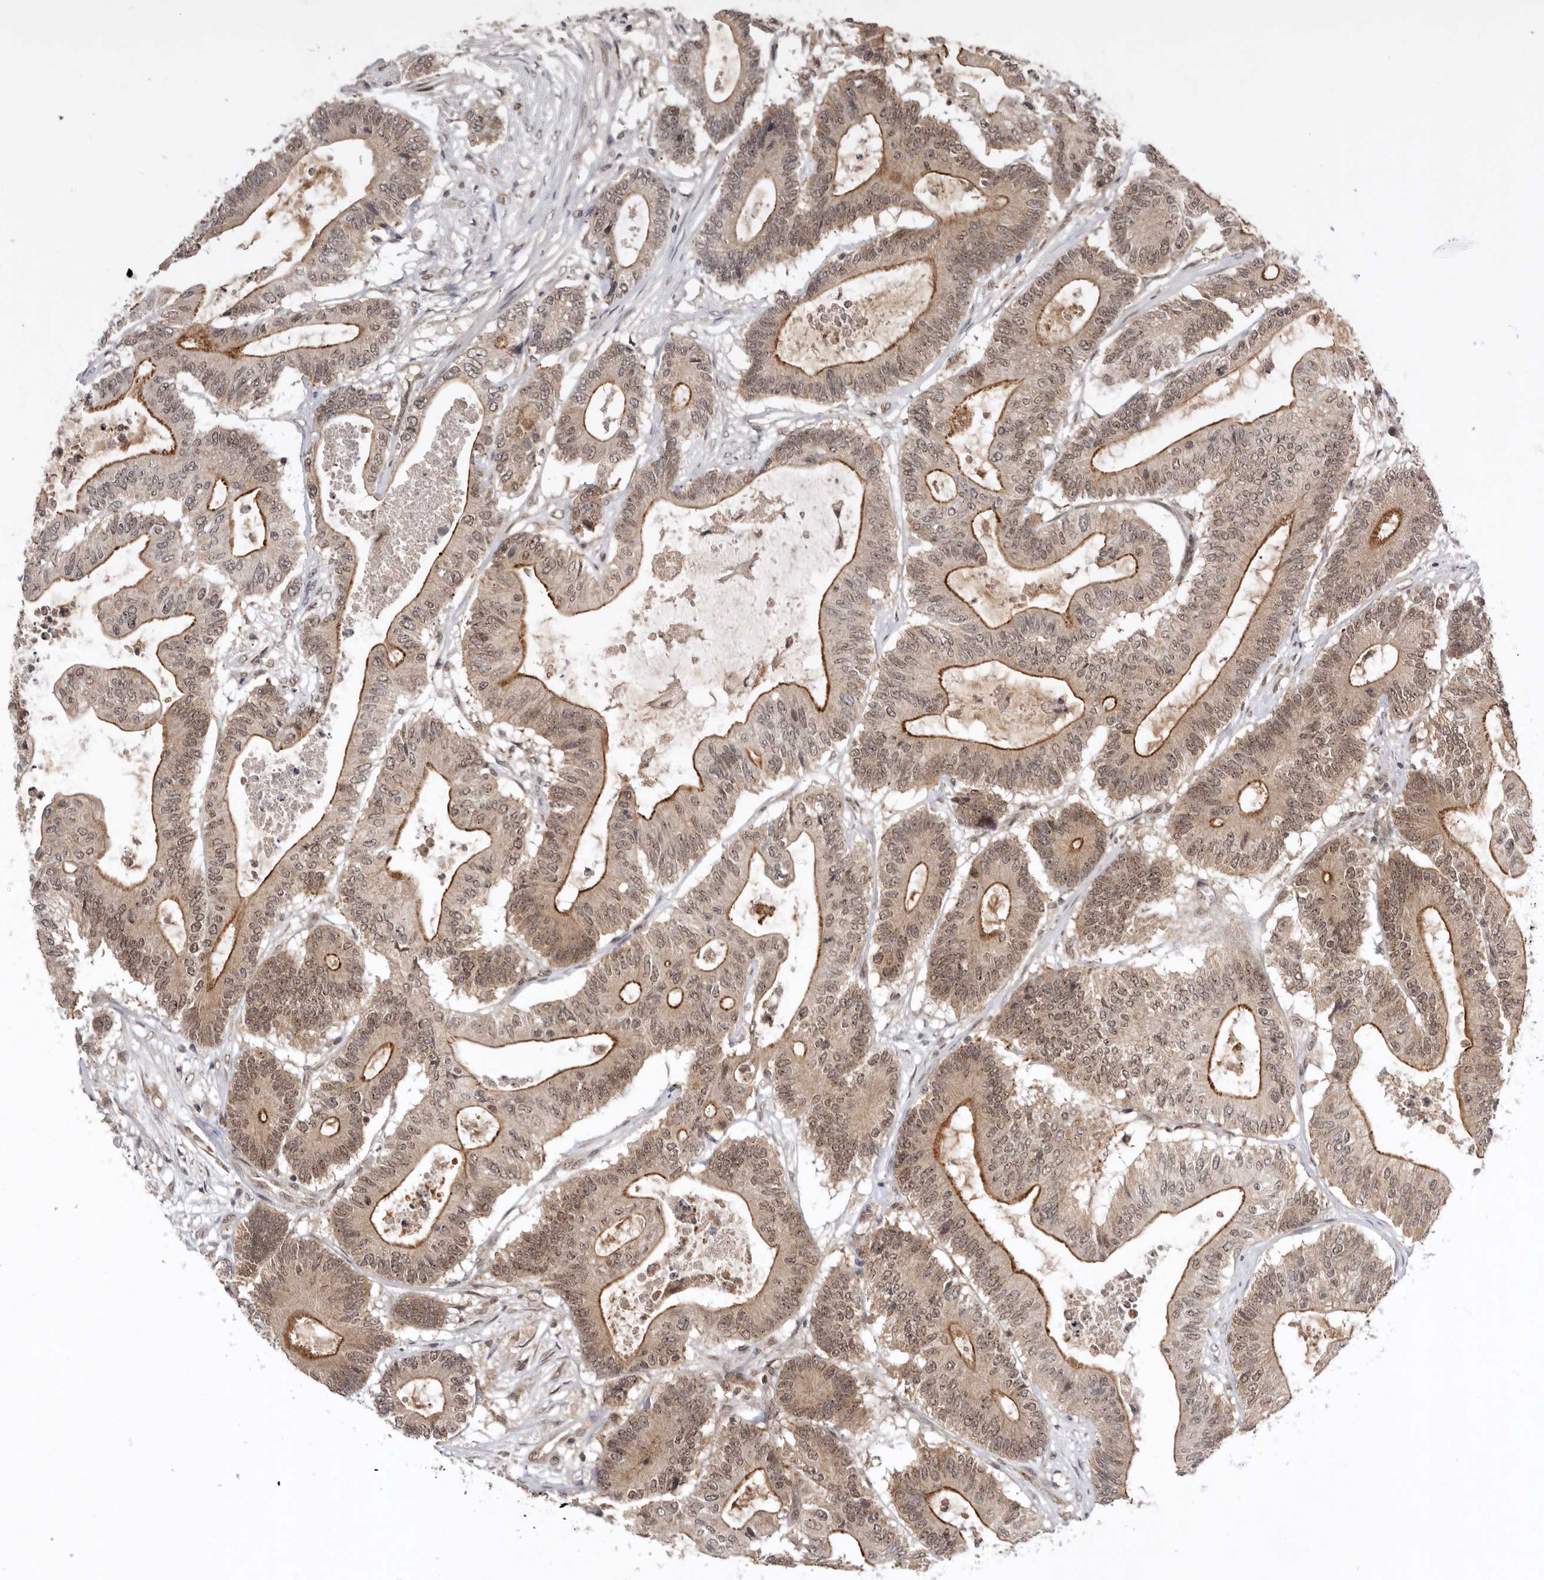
{"staining": {"intensity": "moderate", "quantity": ">75%", "location": "cytoplasmic/membranous,nuclear"}, "tissue": "colorectal cancer", "cell_type": "Tumor cells", "image_type": "cancer", "snomed": [{"axis": "morphology", "description": "Adenocarcinoma, NOS"}, {"axis": "topography", "description": "Colon"}], "caption": "High-magnification brightfield microscopy of colorectal cancer (adenocarcinoma) stained with DAB (3,3'-diaminobenzidine) (brown) and counterstained with hematoxylin (blue). tumor cells exhibit moderate cytoplasmic/membranous and nuclear expression is appreciated in about>75% of cells.", "gene": "TARS2", "patient": {"sex": "female", "age": 84}}